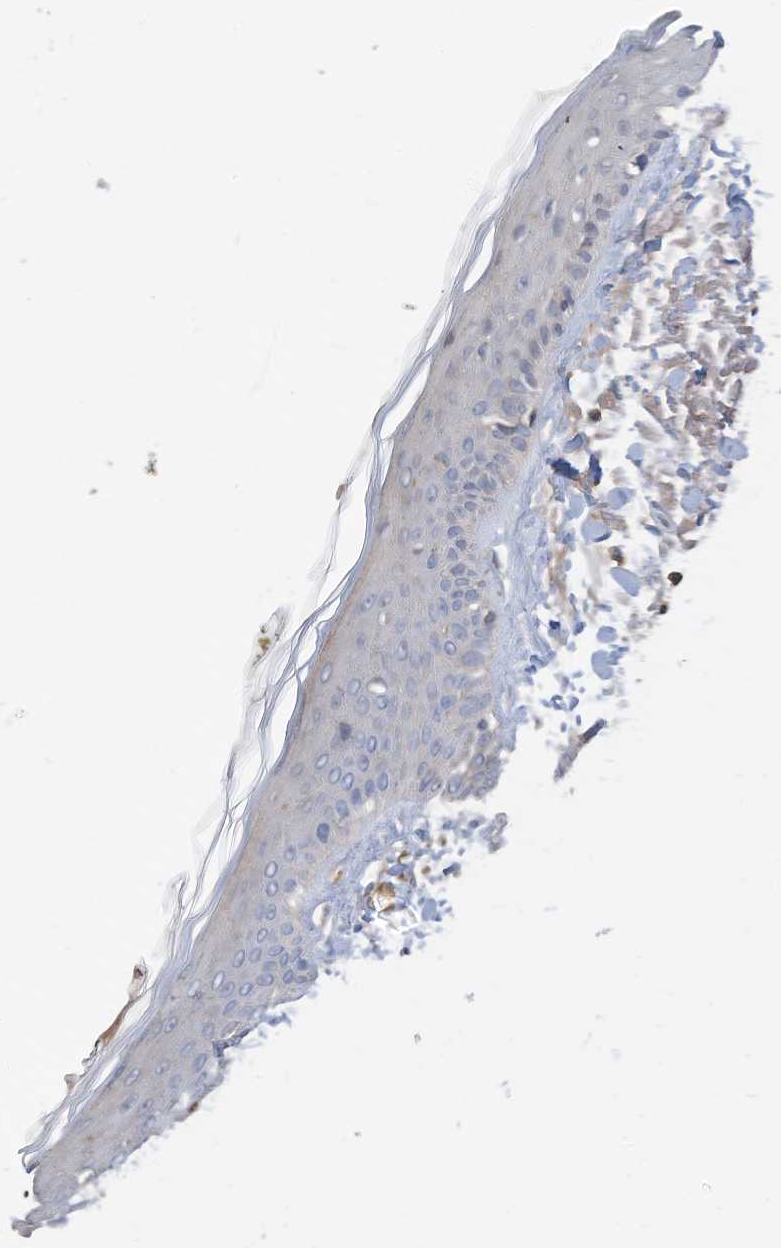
{"staining": {"intensity": "negative", "quantity": "none", "location": "none"}, "tissue": "skin", "cell_type": "Fibroblasts", "image_type": "normal", "snomed": [{"axis": "morphology", "description": "Normal tissue, NOS"}, {"axis": "topography", "description": "Skin"}, {"axis": "topography", "description": "Skeletal muscle"}], "caption": "Immunohistochemistry (IHC) photomicrograph of unremarkable skin stained for a protein (brown), which shows no positivity in fibroblasts.", "gene": "SLFN14", "patient": {"sex": "male", "age": 83}}